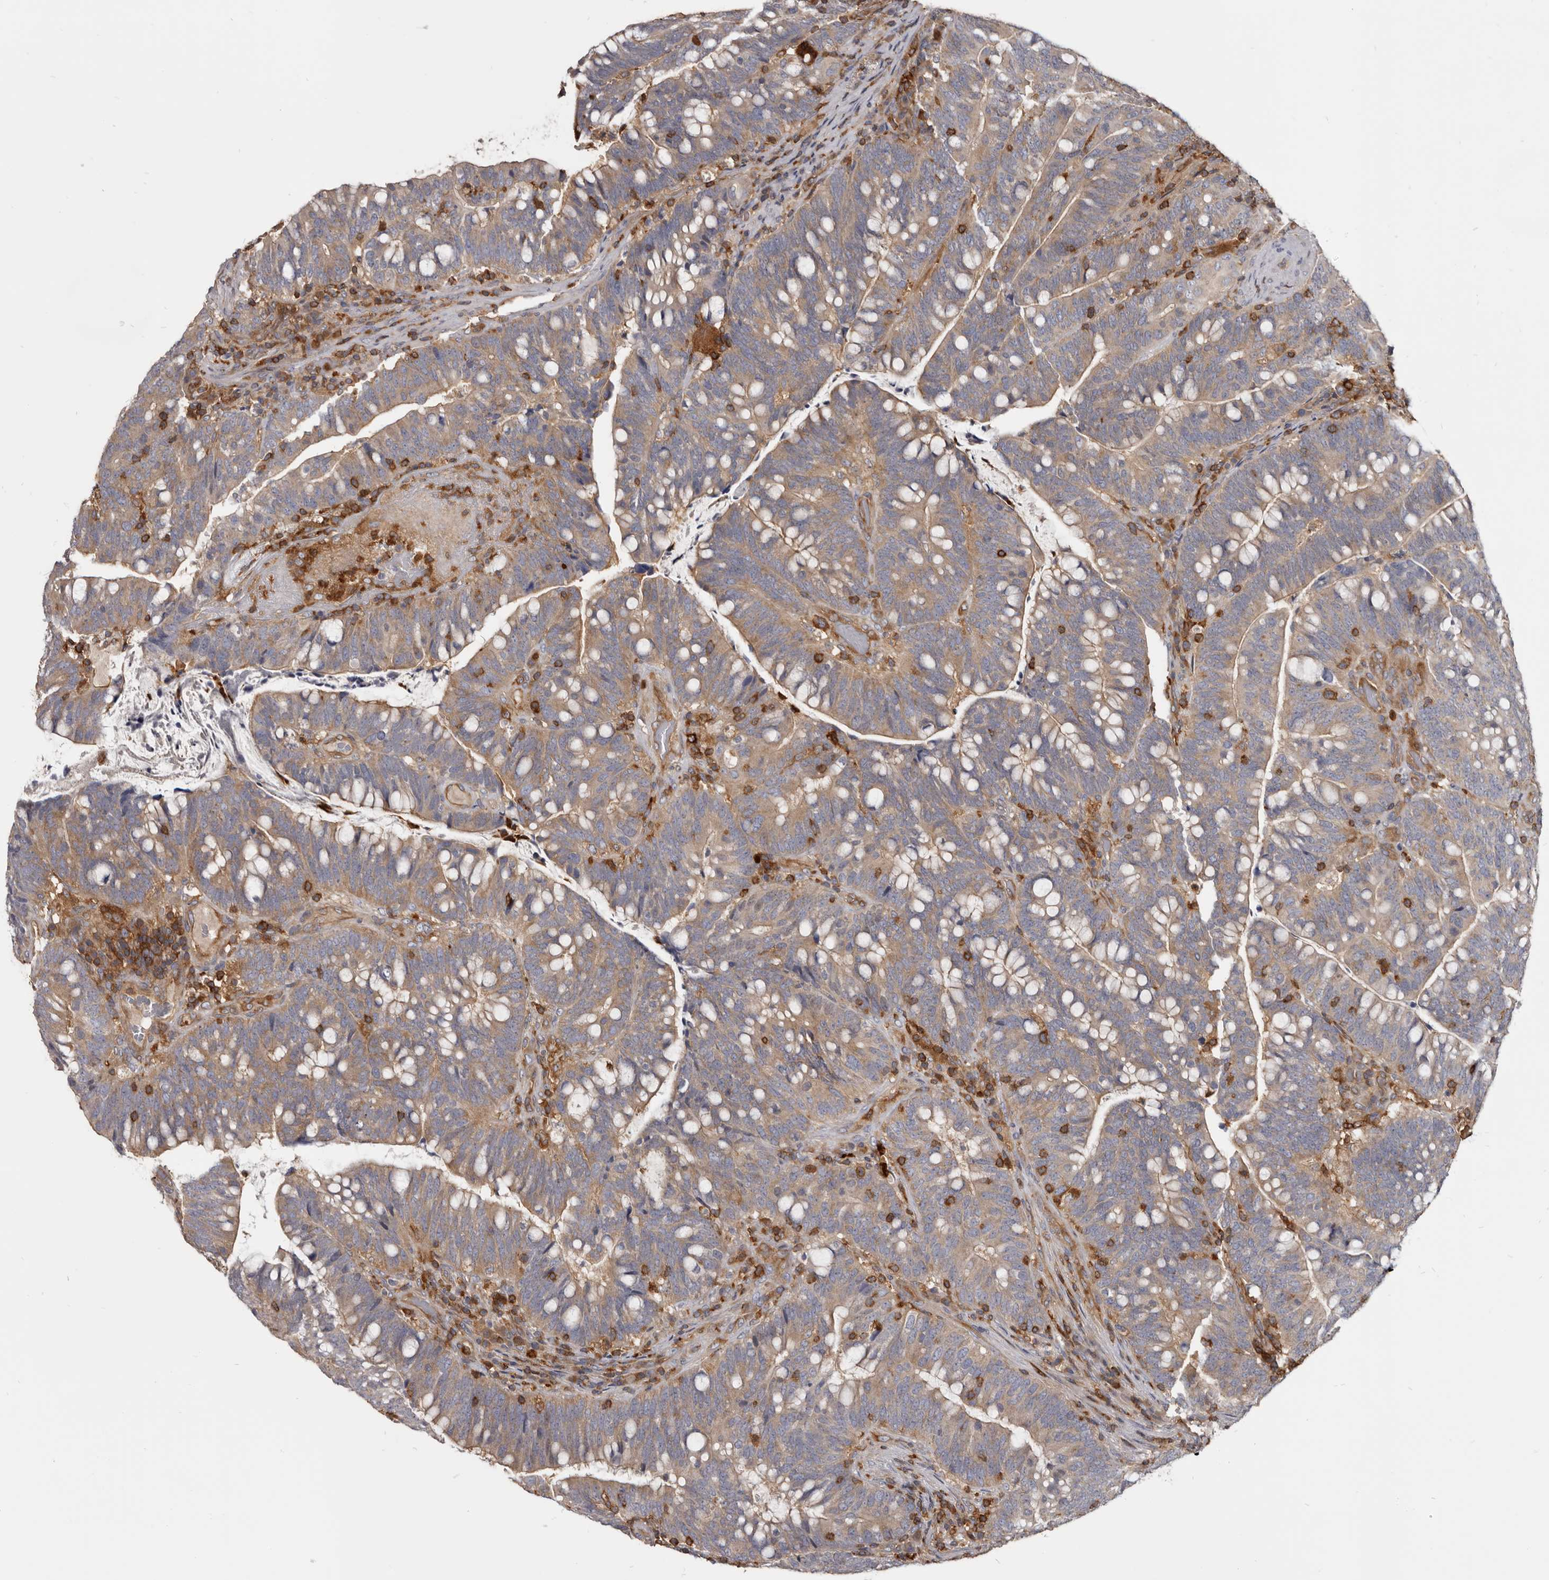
{"staining": {"intensity": "moderate", "quantity": ">75%", "location": "cytoplasmic/membranous"}, "tissue": "colorectal cancer", "cell_type": "Tumor cells", "image_type": "cancer", "snomed": [{"axis": "morphology", "description": "Adenocarcinoma, NOS"}, {"axis": "topography", "description": "Colon"}], "caption": "Moderate cytoplasmic/membranous expression for a protein is identified in about >75% of tumor cells of colorectal cancer using immunohistochemistry (IHC).", "gene": "CBL", "patient": {"sex": "female", "age": 66}}